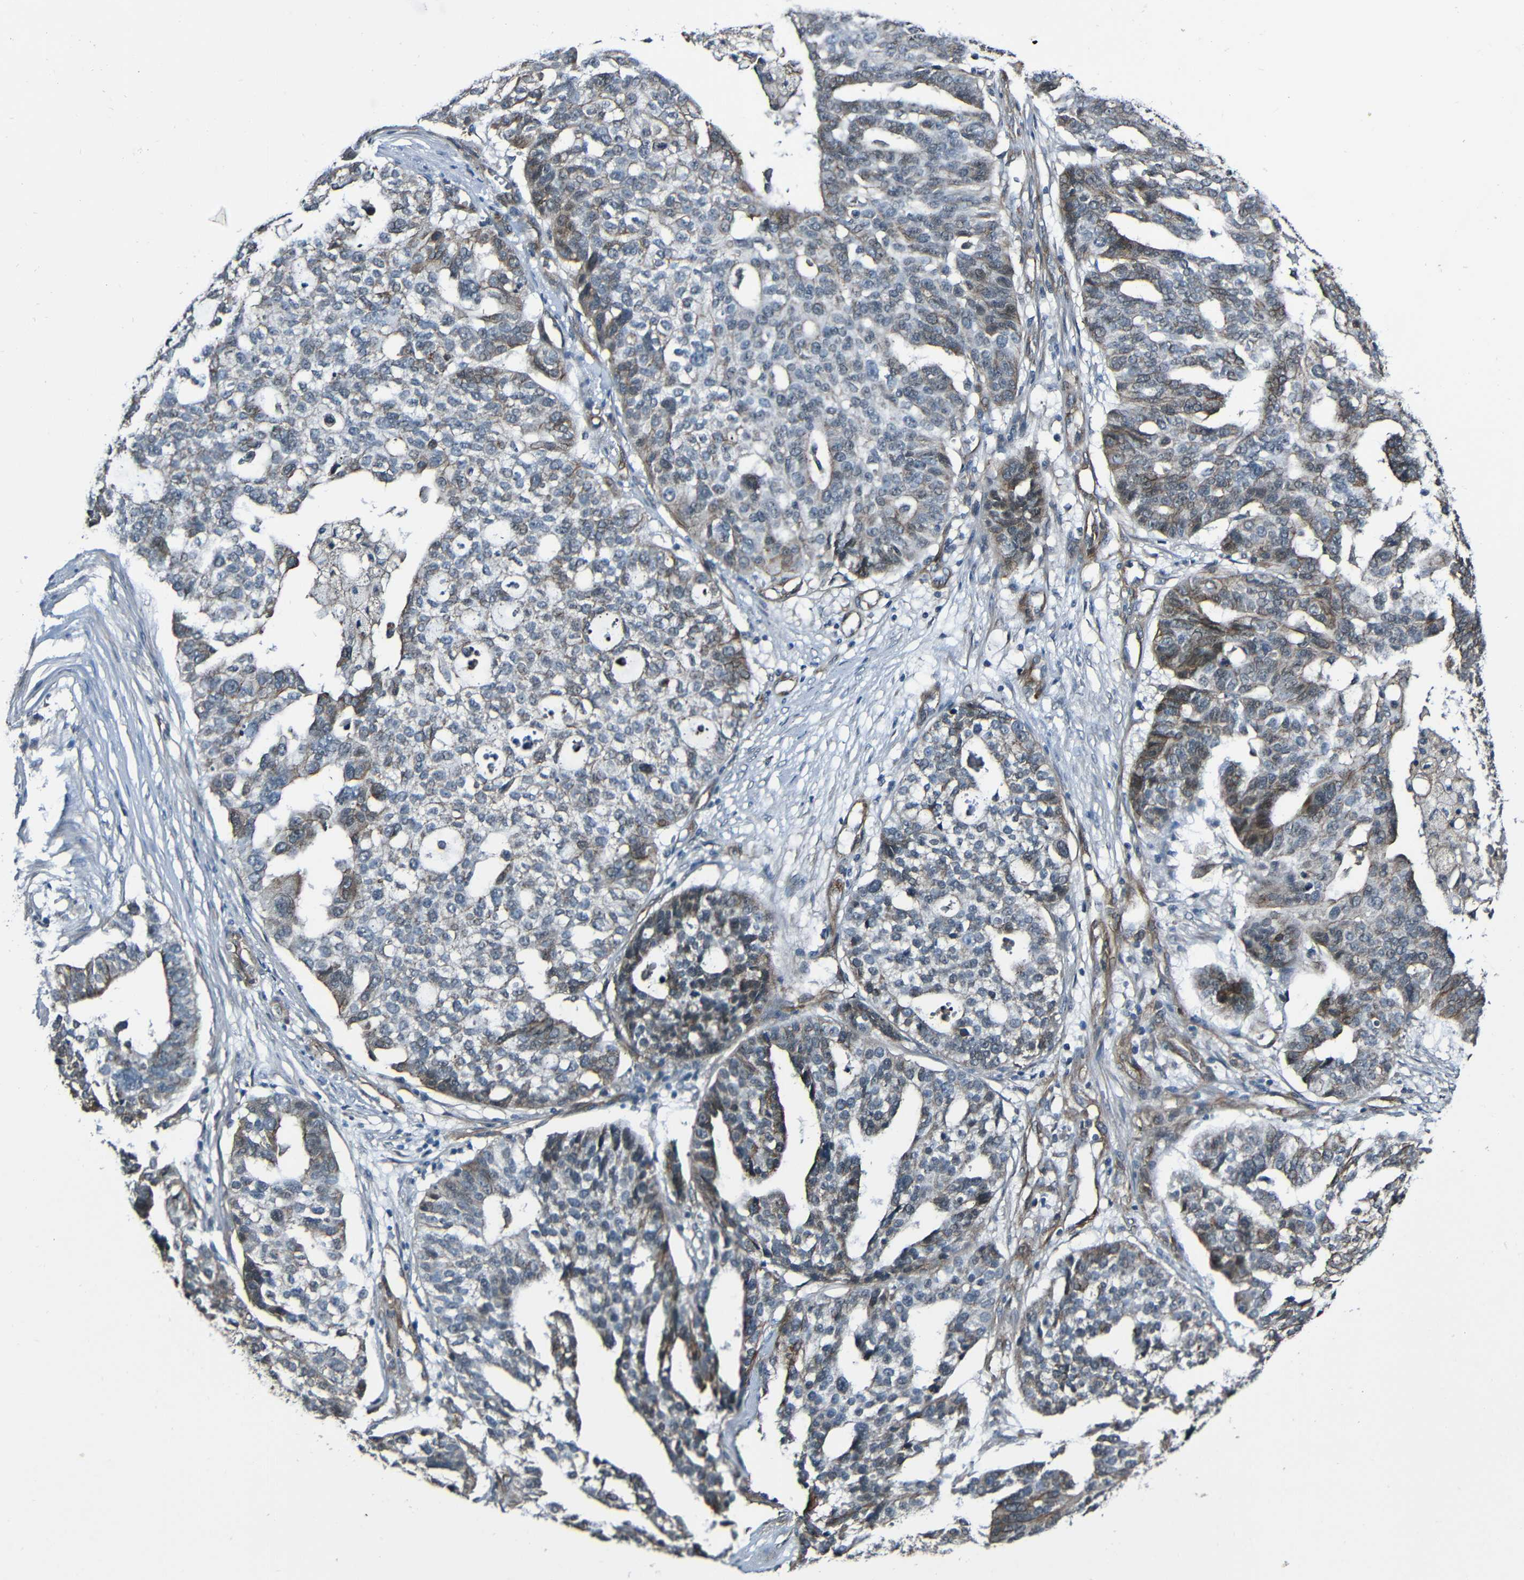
{"staining": {"intensity": "weak", "quantity": "<25%", "location": "cytoplasmic/membranous"}, "tissue": "ovarian cancer", "cell_type": "Tumor cells", "image_type": "cancer", "snomed": [{"axis": "morphology", "description": "Cystadenocarcinoma, serous, NOS"}, {"axis": "topography", "description": "Ovary"}], "caption": "Immunohistochemistry (IHC) of human ovarian serous cystadenocarcinoma shows no positivity in tumor cells.", "gene": "LGR5", "patient": {"sex": "female", "age": 59}}